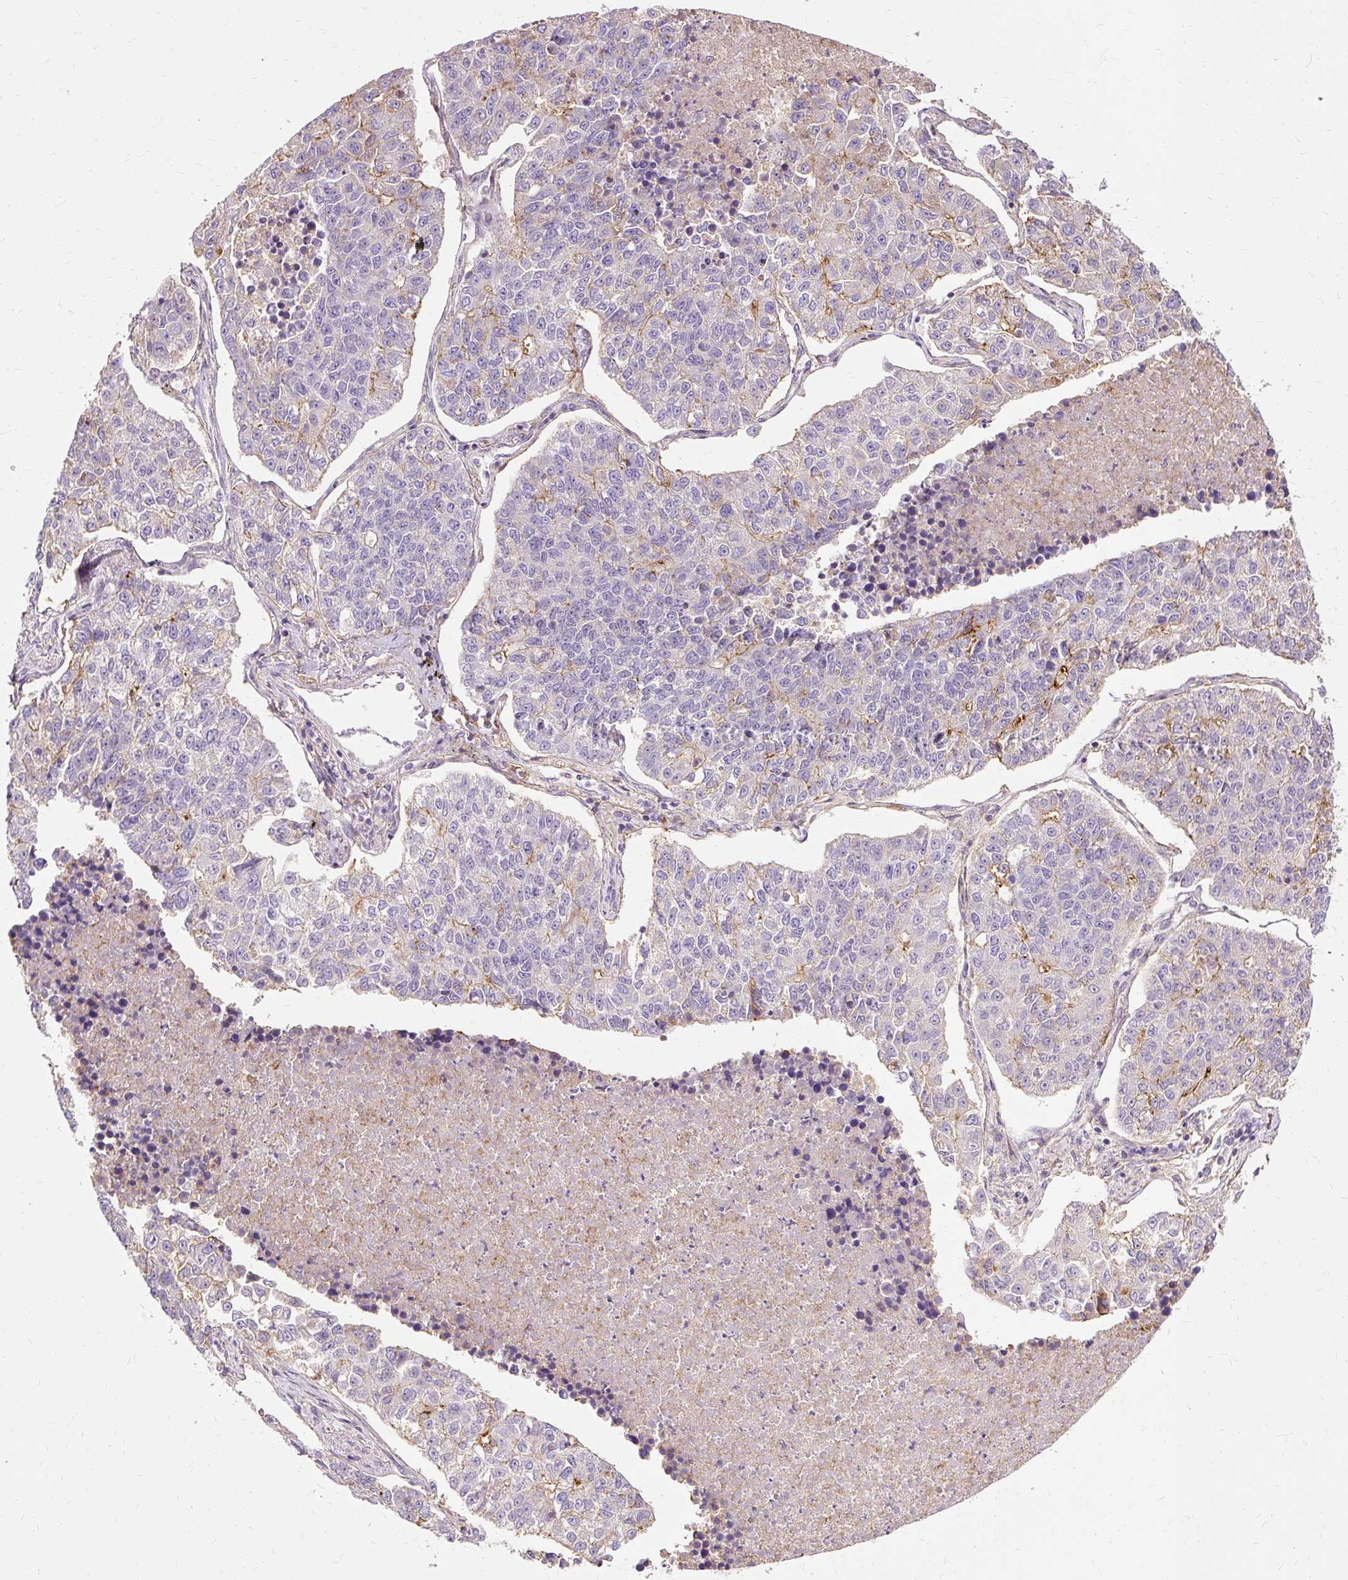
{"staining": {"intensity": "negative", "quantity": "none", "location": "none"}, "tissue": "lung cancer", "cell_type": "Tumor cells", "image_type": "cancer", "snomed": [{"axis": "morphology", "description": "Adenocarcinoma, NOS"}, {"axis": "topography", "description": "Lung"}], "caption": "Immunohistochemical staining of lung adenocarcinoma exhibits no significant expression in tumor cells. Brightfield microscopy of IHC stained with DAB (brown) and hematoxylin (blue), captured at high magnification.", "gene": "TSPAN8", "patient": {"sex": "male", "age": 49}}